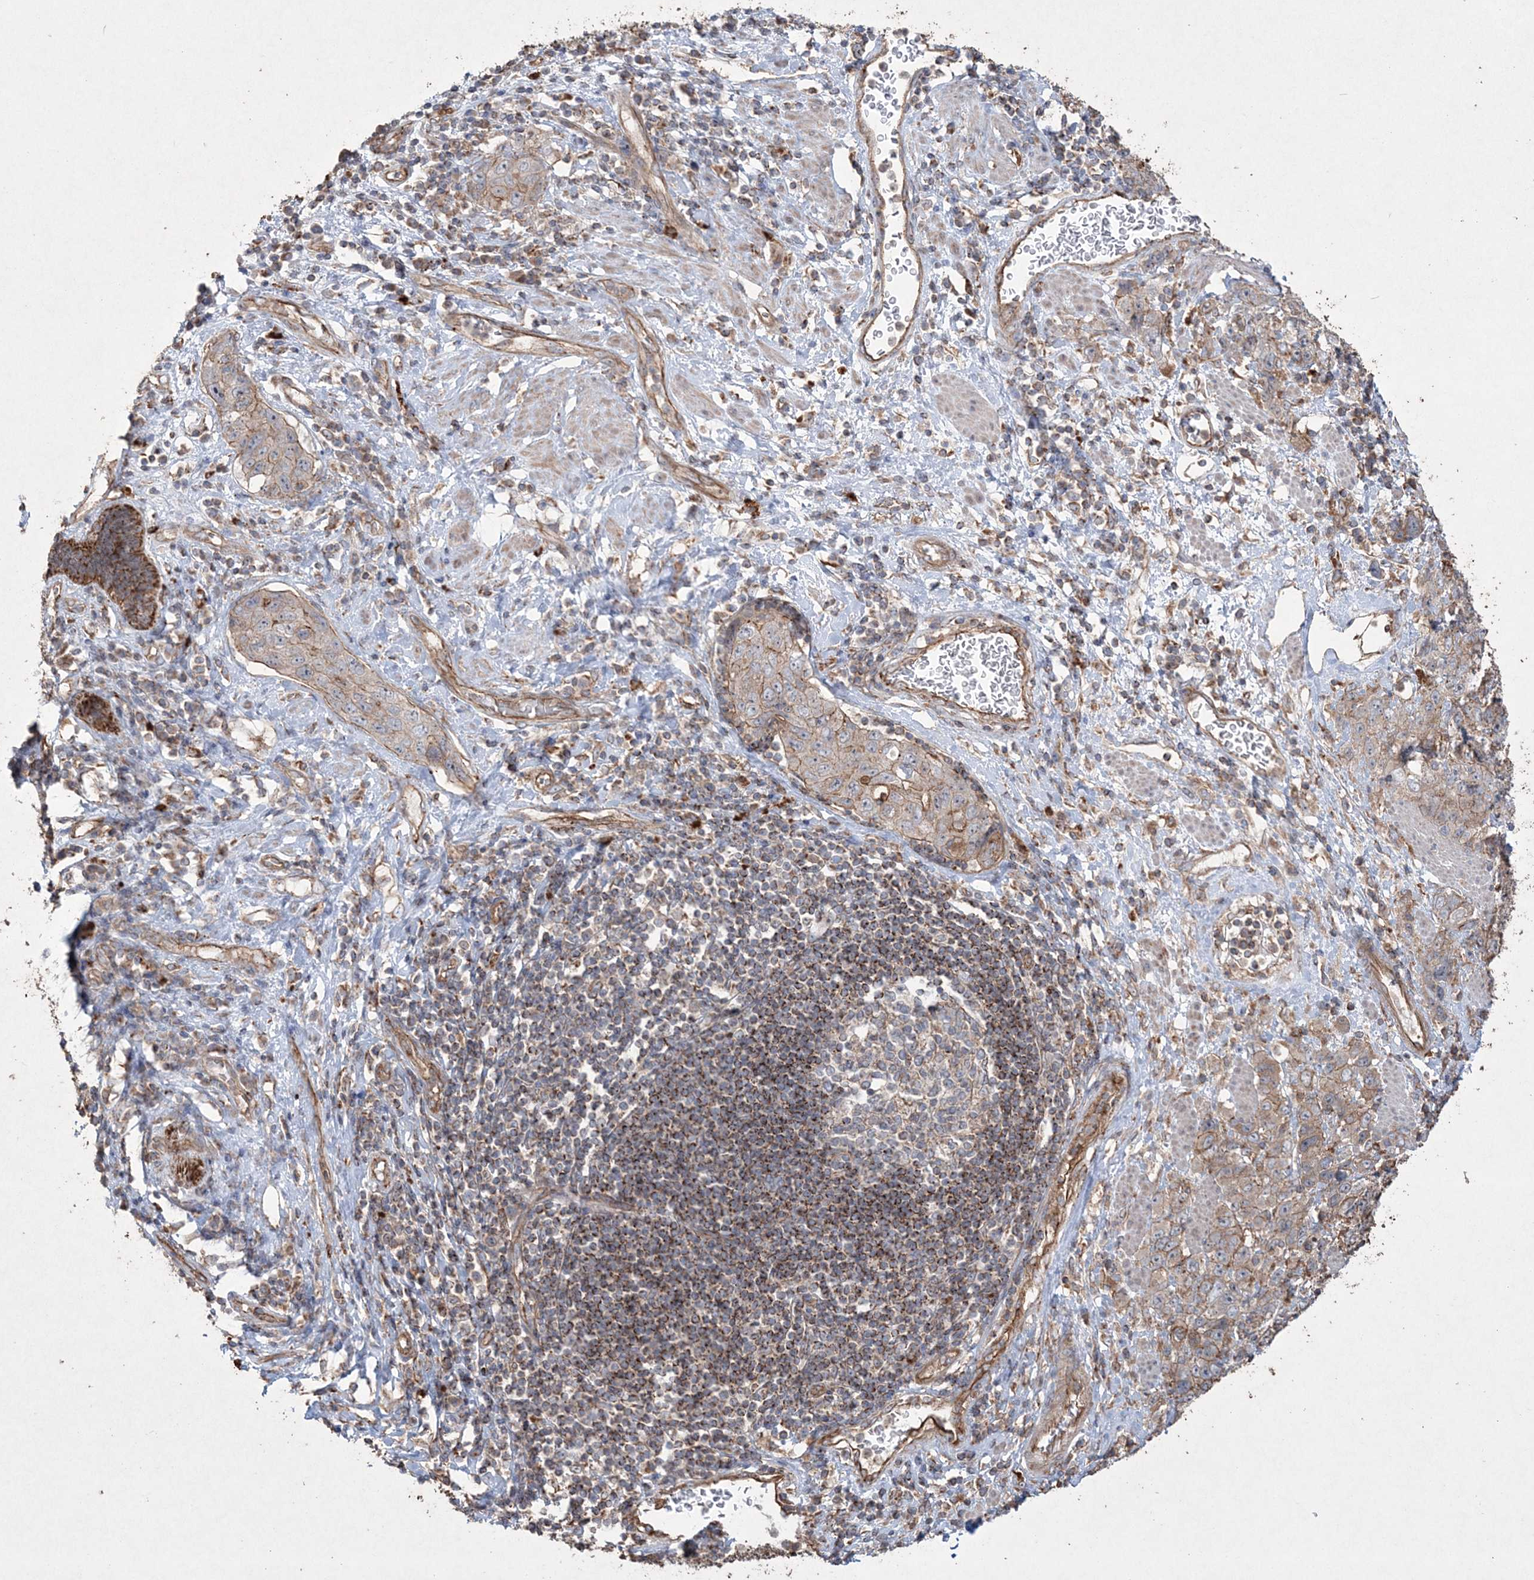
{"staining": {"intensity": "moderate", "quantity": ">75%", "location": "cytoplasmic/membranous"}, "tissue": "stomach cancer", "cell_type": "Tumor cells", "image_type": "cancer", "snomed": [{"axis": "morphology", "description": "Adenocarcinoma, NOS"}, {"axis": "topography", "description": "Stomach"}], "caption": "Immunohistochemistry (IHC) of human adenocarcinoma (stomach) demonstrates medium levels of moderate cytoplasmic/membranous staining in approximately >75% of tumor cells.", "gene": "TTC7A", "patient": {"sex": "male", "age": 48}}